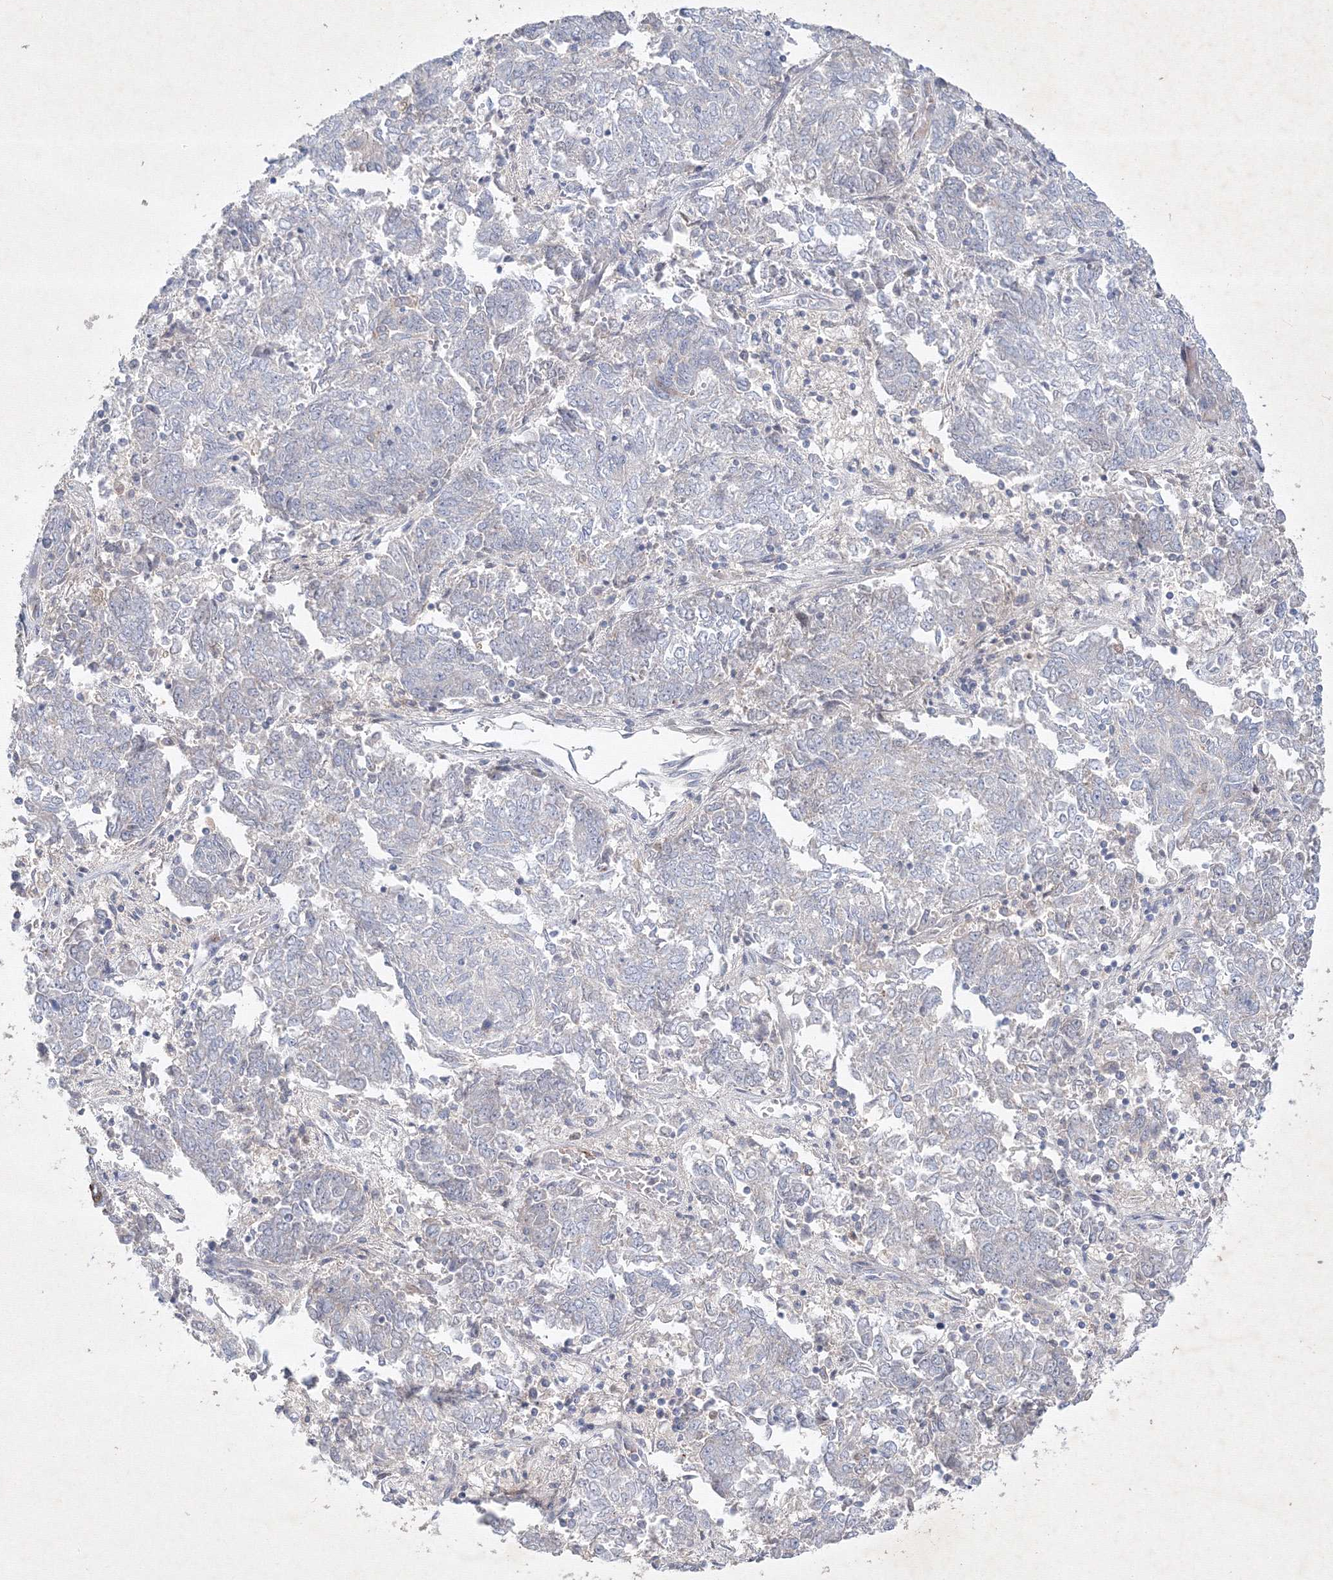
{"staining": {"intensity": "negative", "quantity": "none", "location": "none"}, "tissue": "endometrial cancer", "cell_type": "Tumor cells", "image_type": "cancer", "snomed": [{"axis": "morphology", "description": "Adenocarcinoma, NOS"}, {"axis": "topography", "description": "Endometrium"}], "caption": "There is no significant expression in tumor cells of adenocarcinoma (endometrial).", "gene": "CXXC4", "patient": {"sex": "female", "age": 80}}